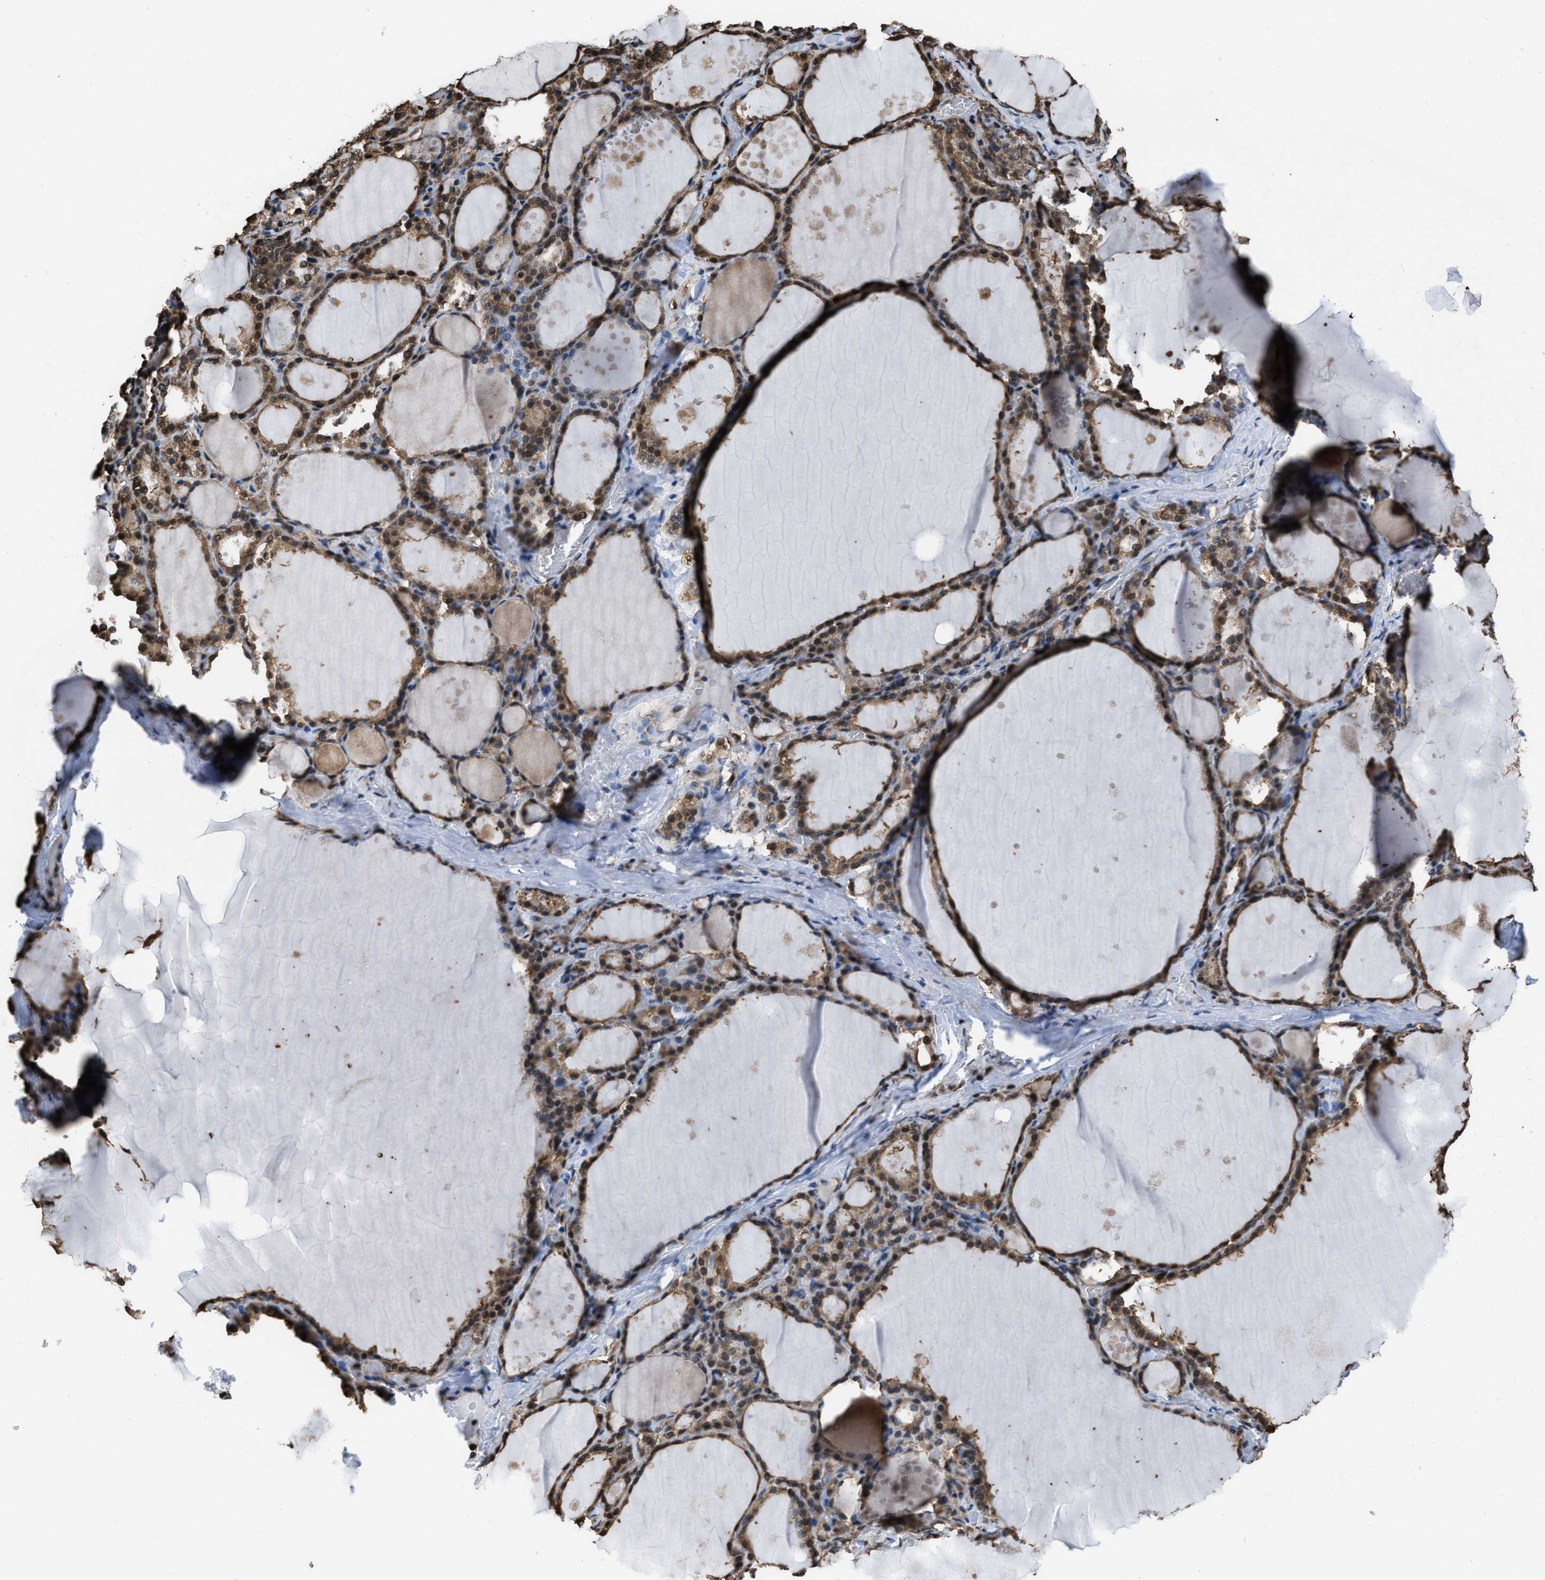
{"staining": {"intensity": "moderate", "quantity": ">75%", "location": "cytoplasmic/membranous,nuclear"}, "tissue": "thyroid gland", "cell_type": "Glandular cells", "image_type": "normal", "snomed": [{"axis": "morphology", "description": "Normal tissue, NOS"}, {"axis": "topography", "description": "Thyroid gland"}], "caption": "This image displays immunohistochemistry staining of benign human thyroid gland, with medium moderate cytoplasmic/membranous,nuclear positivity in about >75% of glandular cells.", "gene": "FNTA", "patient": {"sex": "male", "age": 56}}